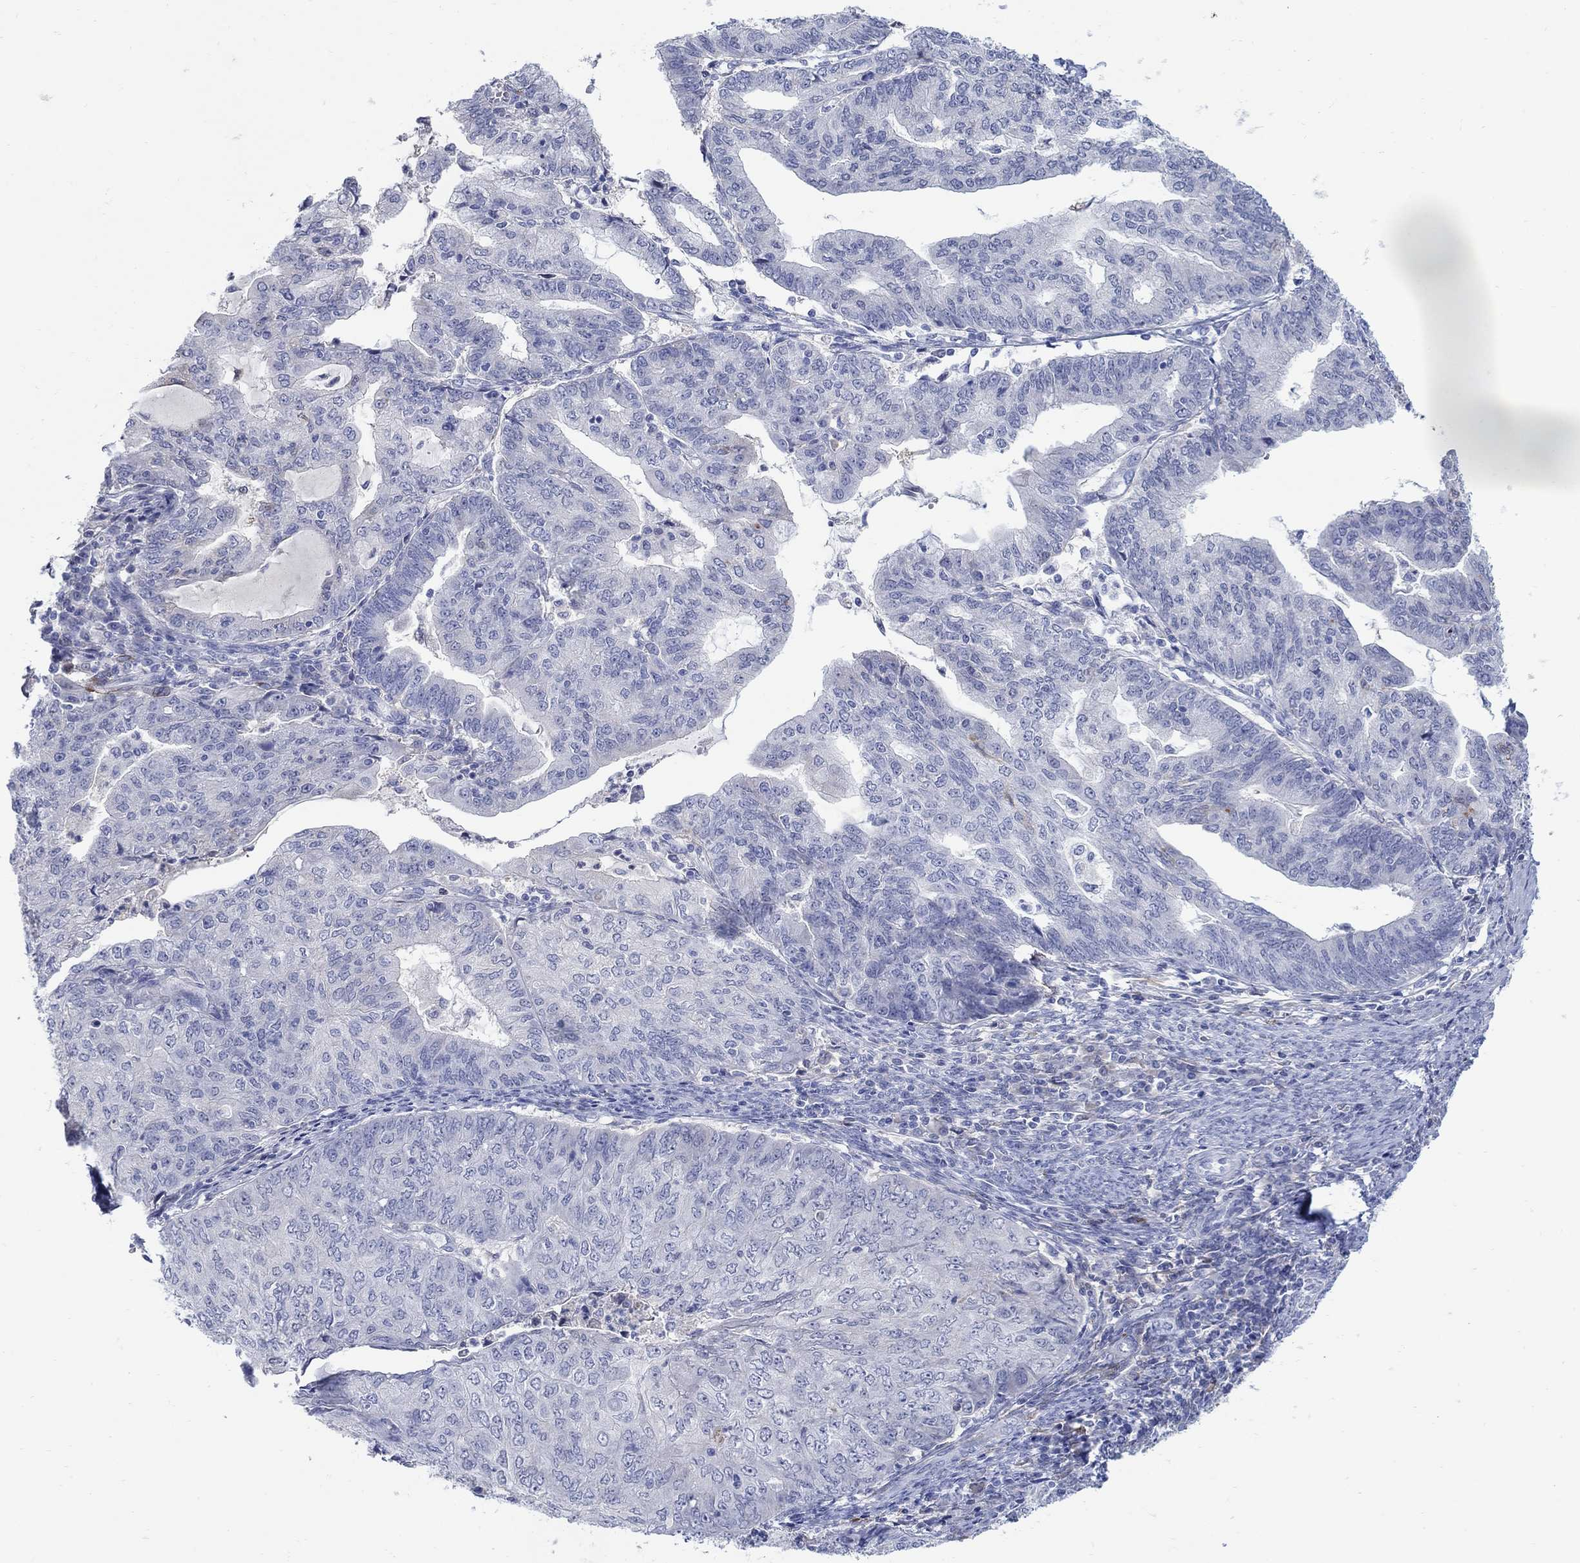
{"staining": {"intensity": "negative", "quantity": "none", "location": "none"}, "tissue": "endometrial cancer", "cell_type": "Tumor cells", "image_type": "cancer", "snomed": [{"axis": "morphology", "description": "Adenocarcinoma, NOS"}, {"axis": "topography", "description": "Endometrium"}], "caption": "A histopathology image of endometrial cancer stained for a protein demonstrates no brown staining in tumor cells. The staining is performed using DAB (3,3'-diaminobenzidine) brown chromogen with nuclei counter-stained in using hematoxylin.", "gene": "REEP2", "patient": {"sex": "female", "age": 82}}